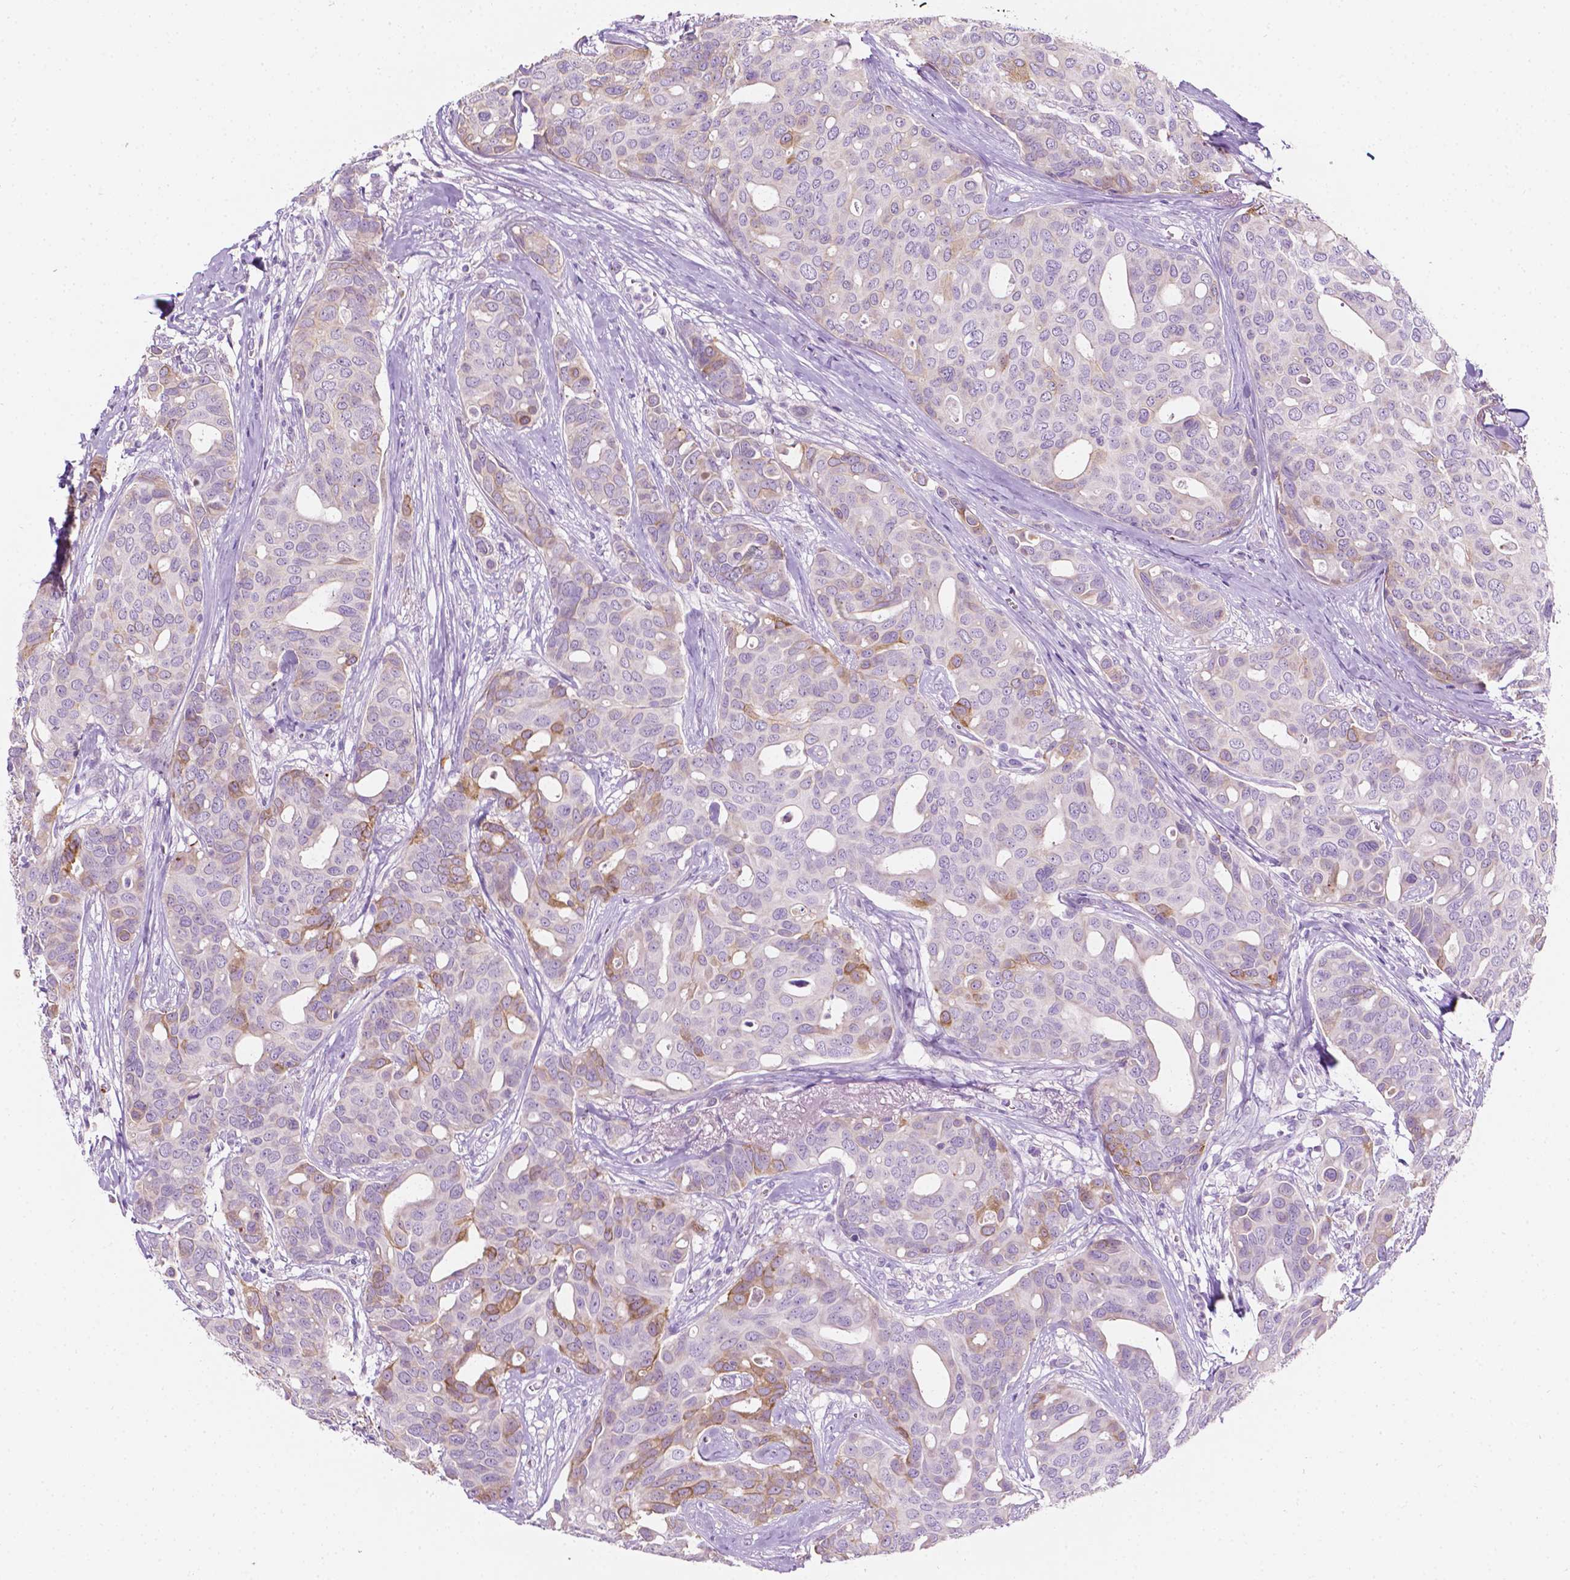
{"staining": {"intensity": "moderate", "quantity": "<25%", "location": "cytoplasmic/membranous"}, "tissue": "breast cancer", "cell_type": "Tumor cells", "image_type": "cancer", "snomed": [{"axis": "morphology", "description": "Duct carcinoma"}, {"axis": "topography", "description": "Breast"}], "caption": "Protein analysis of breast cancer (intraductal carcinoma) tissue shows moderate cytoplasmic/membranous staining in approximately <25% of tumor cells.", "gene": "NOS1AP", "patient": {"sex": "female", "age": 54}}